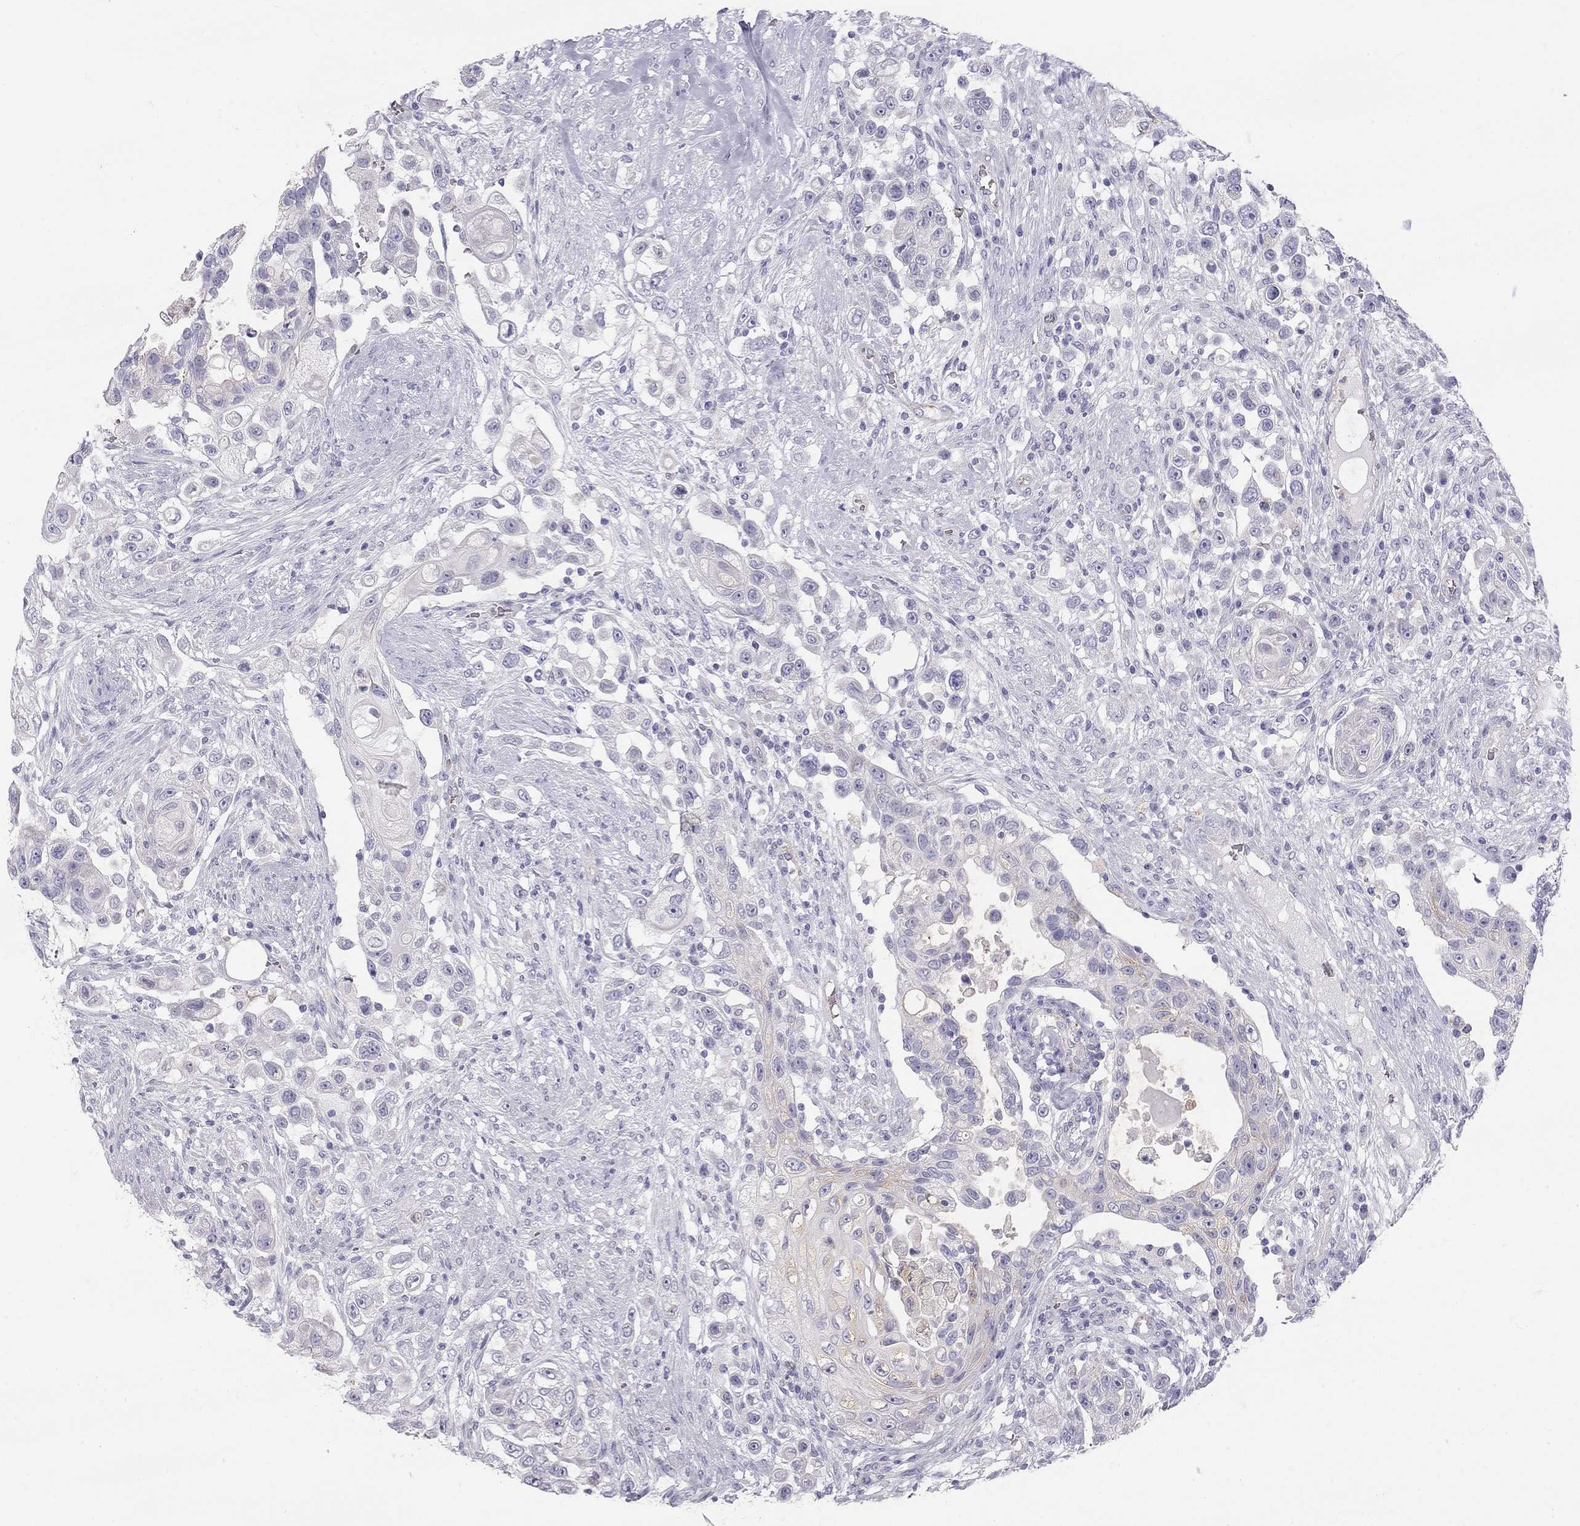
{"staining": {"intensity": "negative", "quantity": "none", "location": "none"}, "tissue": "urothelial cancer", "cell_type": "Tumor cells", "image_type": "cancer", "snomed": [{"axis": "morphology", "description": "Urothelial carcinoma, High grade"}, {"axis": "topography", "description": "Urinary bladder"}], "caption": "Tumor cells show no significant expression in urothelial cancer.", "gene": "TDRD6", "patient": {"sex": "female", "age": 56}}